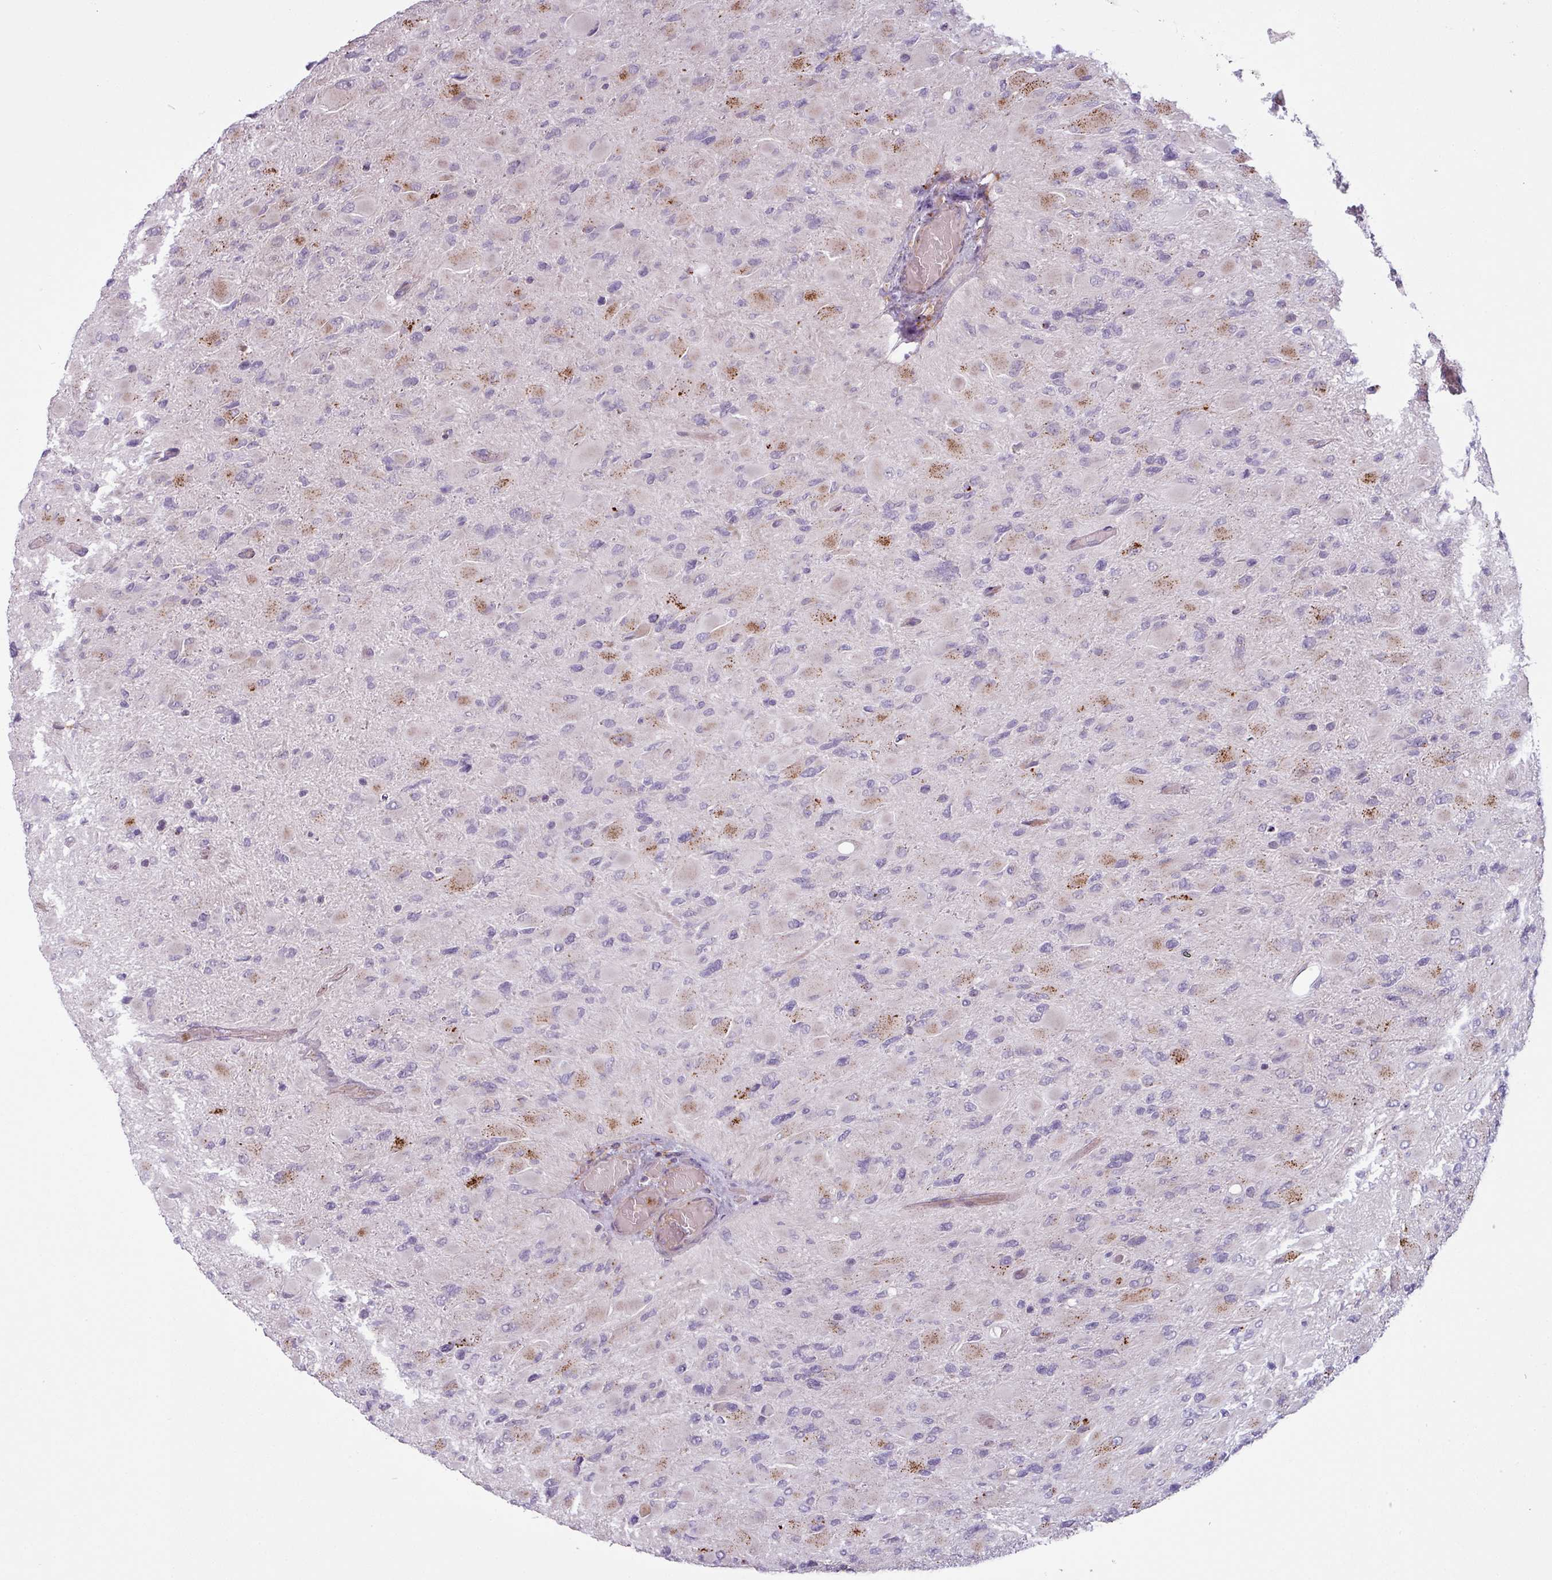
{"staining": {"intensity": "moderate", "quantity": "<25%", "location": "cytoplasmic/membranous"}, "tissue": "glioma", "cell_type": "Tumor cells", "image_type": "cancer", "snomed": [{"axis": "morphology", "description": "Glioma, malignant, High grade"}, {"axis": "topography", "description": "Cerebral cortex"}], "caption": "Immunohistochemistry (IHC) histopathology image of neoplastic tissue: high-grade glioma (malignant) stained using immunohistochemistry (IHC) demonstrates low levels of moderate protein expression localized specifically in the cytoplasmic/membranous of tumor cells, appearing as a cytoplasmic/membranous brown color.", "gene": "MAP7D2", "patient": {"sex": "female", "age": 36}}